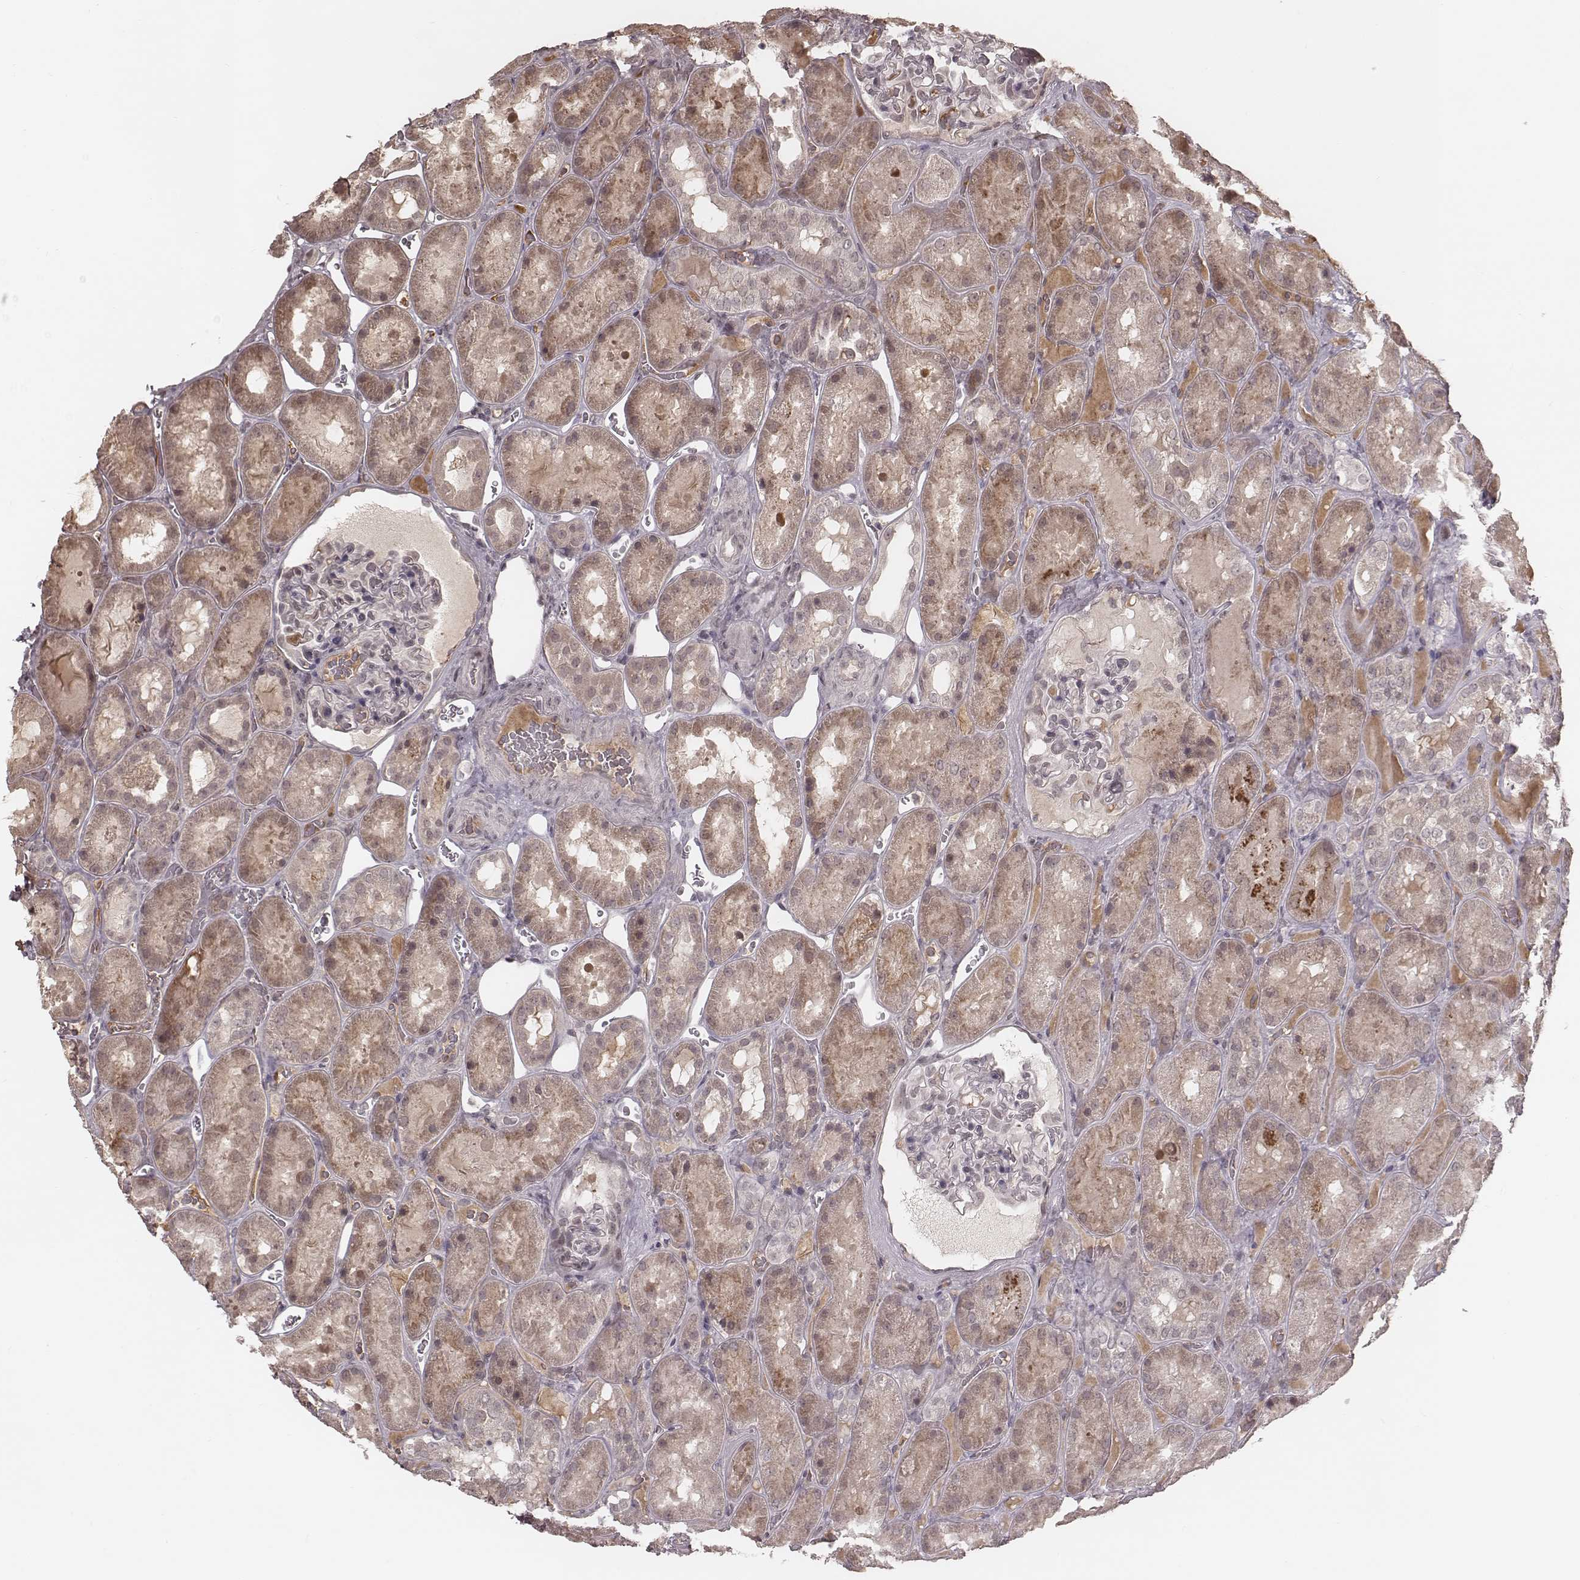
{"staining": {"intensity": "negative", "quantity": "none", "location": "none"}, "tissue": "kidney", "cell_type": "Cells in glomeruli", "image_type": "normal", "snomed": [{"axis": "morphology", "description": "Normal tissue, NOS"}, {"axis": "topography", "description": "Kidney"}], "caption": "The IHC image has no significant staining in cells in glomeruli of kidney.", "gene": "IL5", "patient": {"sex": "male", "age": 73}}